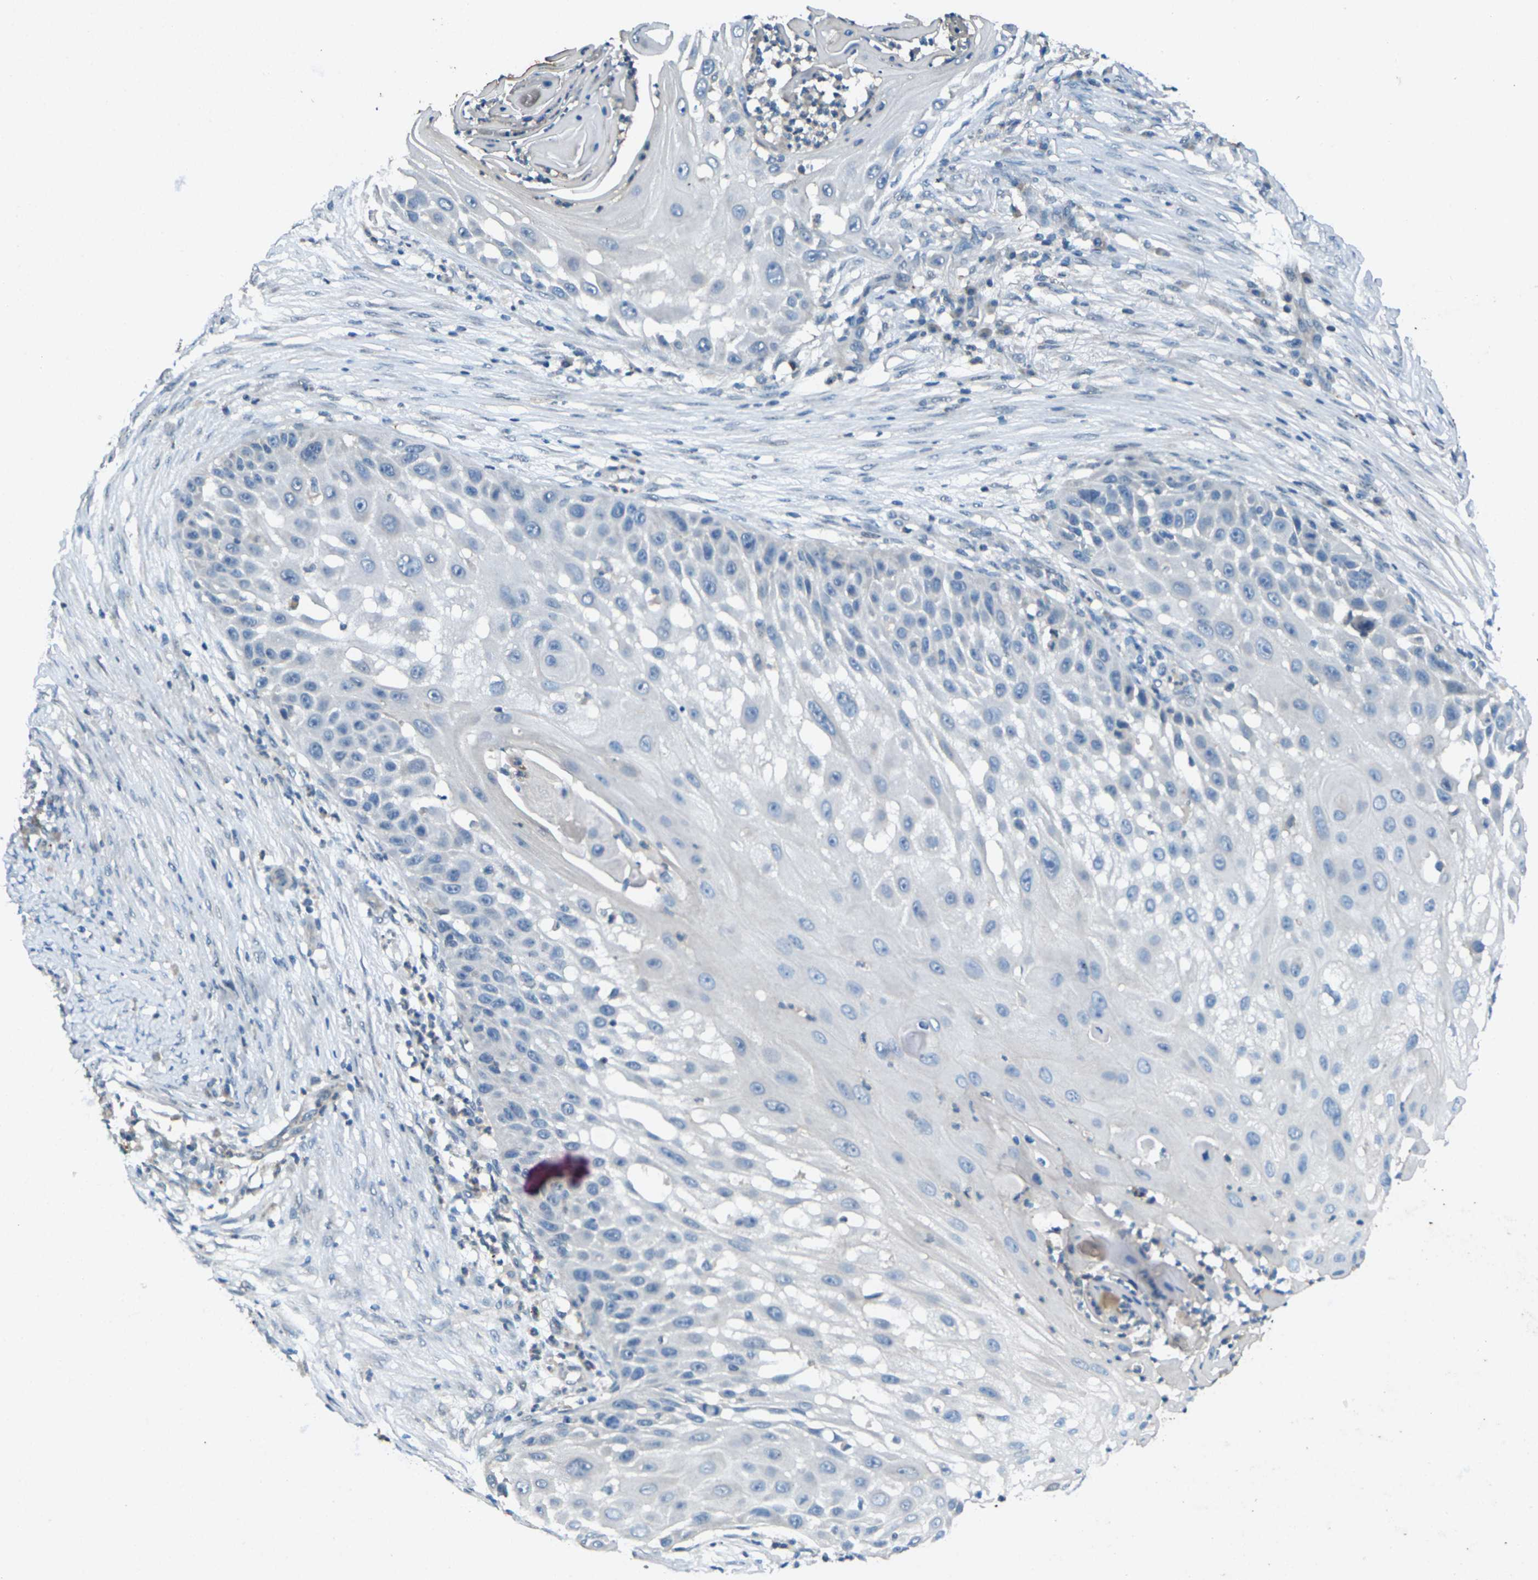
{"staining": {"intensity": "negative", "quantity": "none", "location": "none"}, "tissue": "skin cancer", "cell_type": "Tumor cells", "image_type": "cancer", "snomed": [{"axis": "morphology", "description": "Squamous cell carcinoma, NOS"}, {"axis": "topography", "description": "Skin"}], "caption": "The immunohistochemistry image has no significant positivity in tumor cells of skin squamous cell carcinoma tissue. (Brightfield microscopy of DAB immunohistochemistry (IHC) at high magnification).", "gene": "SIGLEC14", "patient": {"sex": "female", "age": 44}}